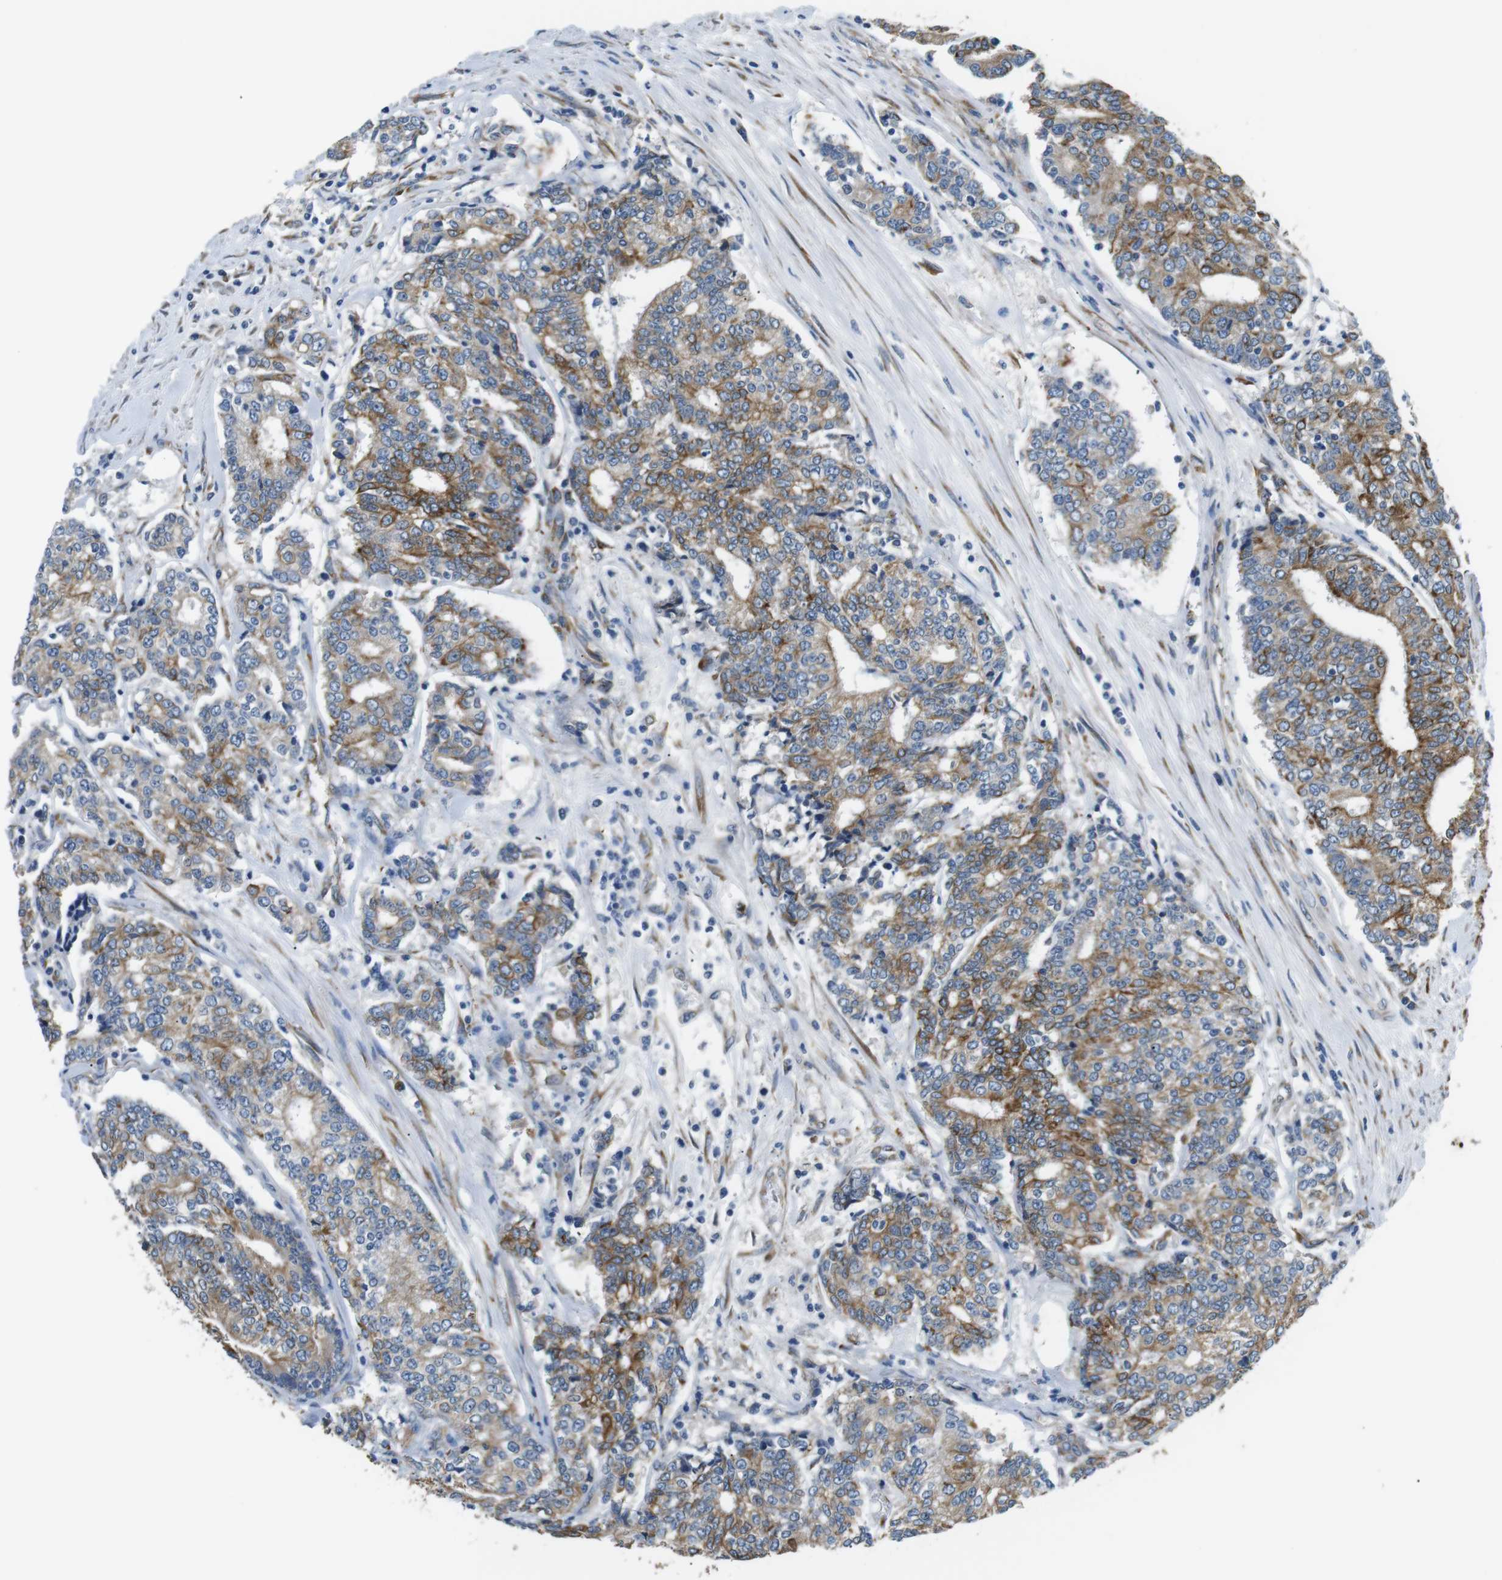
{"staining": {"intensity": "moderate", "quantity": ">75%", "location": "cytoplasmic/membranous"}, "tissue": "prostate cancer", "cell_type": "Tumor cells", "image_type": "cancer", "snomed": [{"axis": "morphology", "description": "Normal tissue, NOS"}, {"axis": "morphology", "description": "Adenocarcinoma, High grade"}, {"axis": "topography", "description": "Prostate"}, {"axis": "topography", "description": "Seminal veicle"}], "caption": "There is medium levels of moderate cytoplasmic/membranous positivity in tumor cells of prostate cancer (high-grade adenocarcinoma), as demonstrated by immunohistochemical staining (brown color).", "gene": "UNC5CL", "patient": {"sex": "male", "age": 55}}